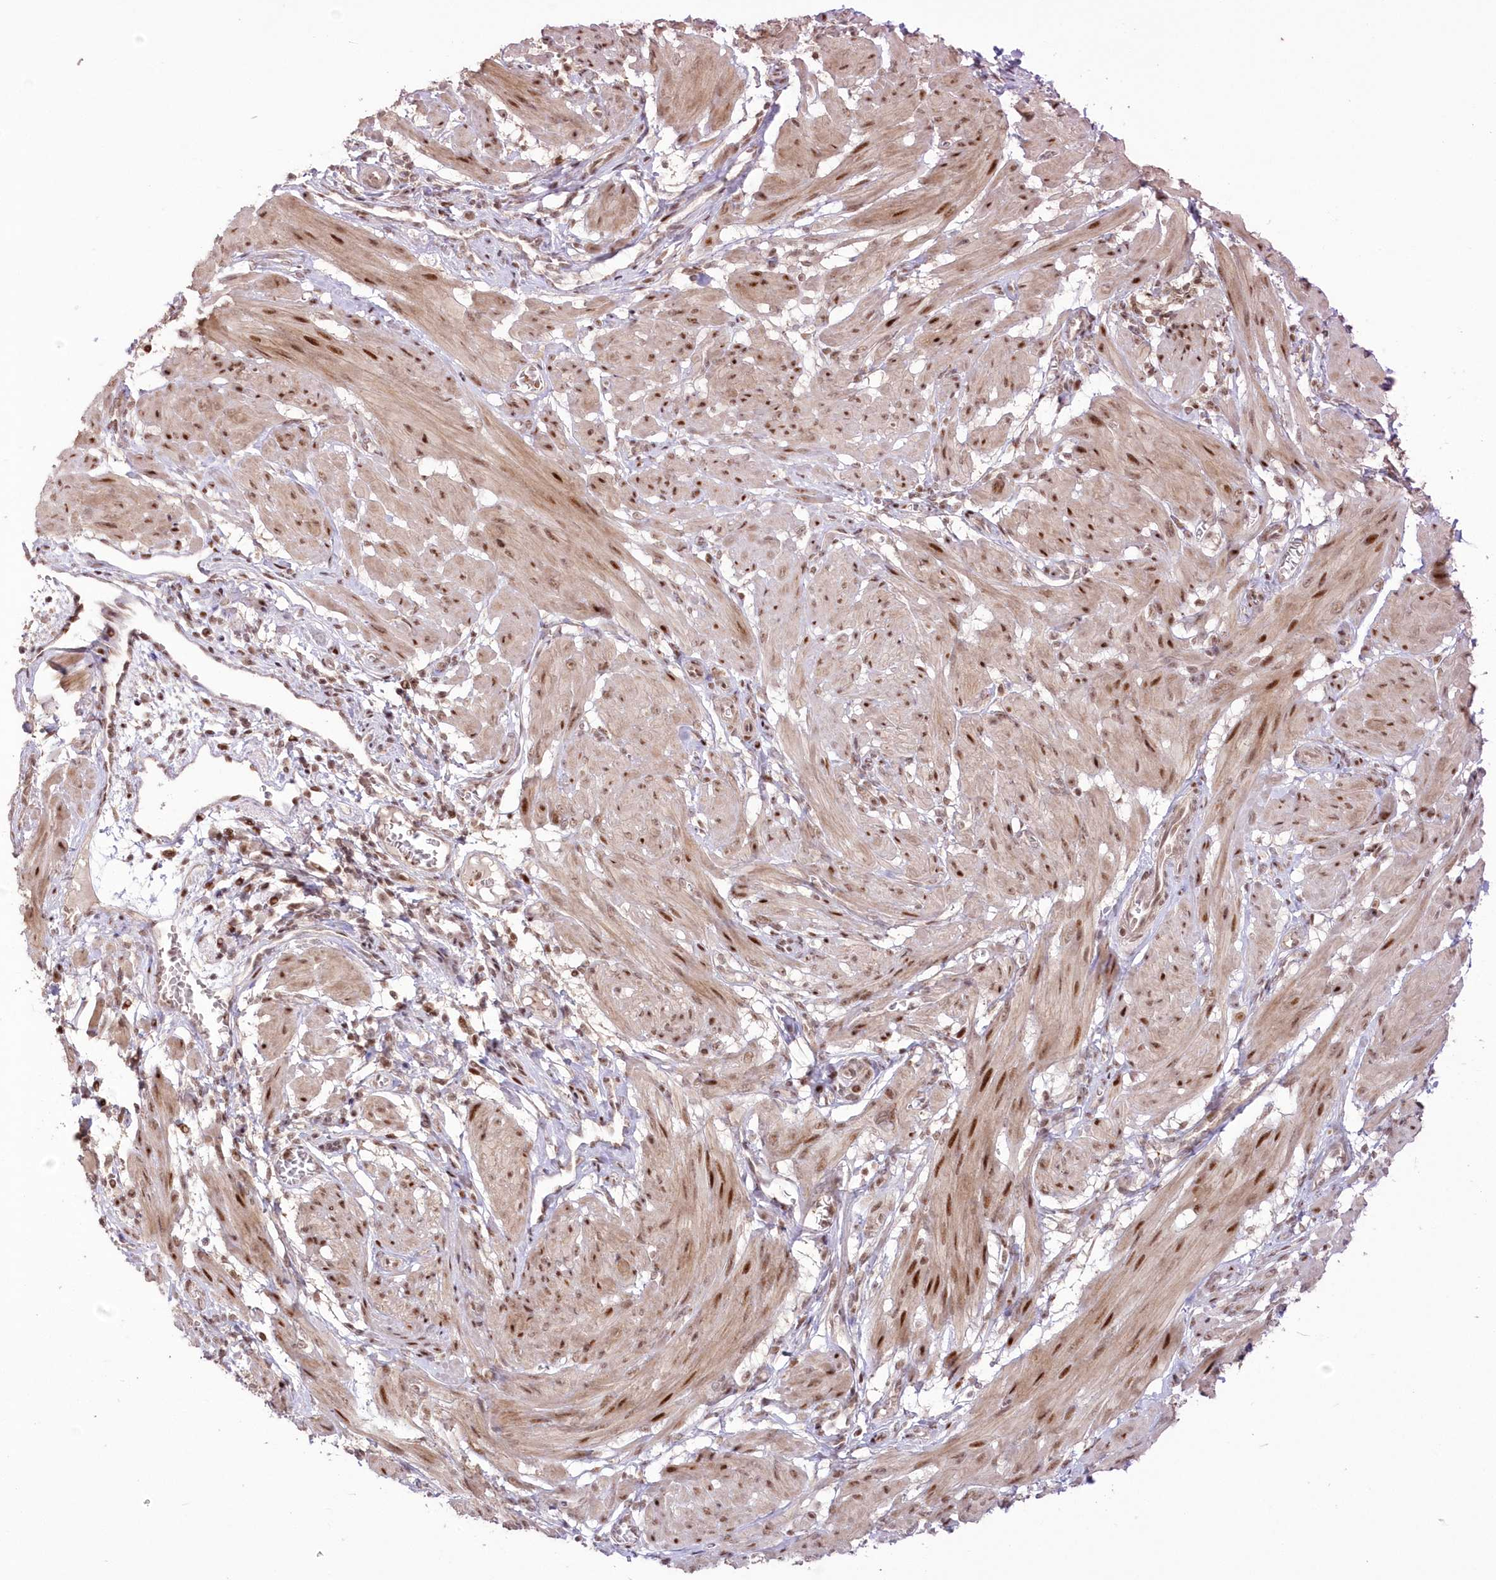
{"staining": {"intensity": "moderate", "quantity": ">75%", "location": "cytoplasmic/membranous,nuclear"}, "tissue": "smooth muscle", "cell_type": "Smooth muscle cells", "image_type": "normal", "snomed": [{"axis": "morphology", "description": "Normal tissue, NOS"}, {"axis": "topography", "description": "Smooth muscle"}], "caption": "Benign smooth muscle displays moderate cytoplasmic/membranous,nuclear positivity in about >75% of smooth muscle cells.", "gene": "WBP1L", "patient": {"sex": "female", "age": 39}}